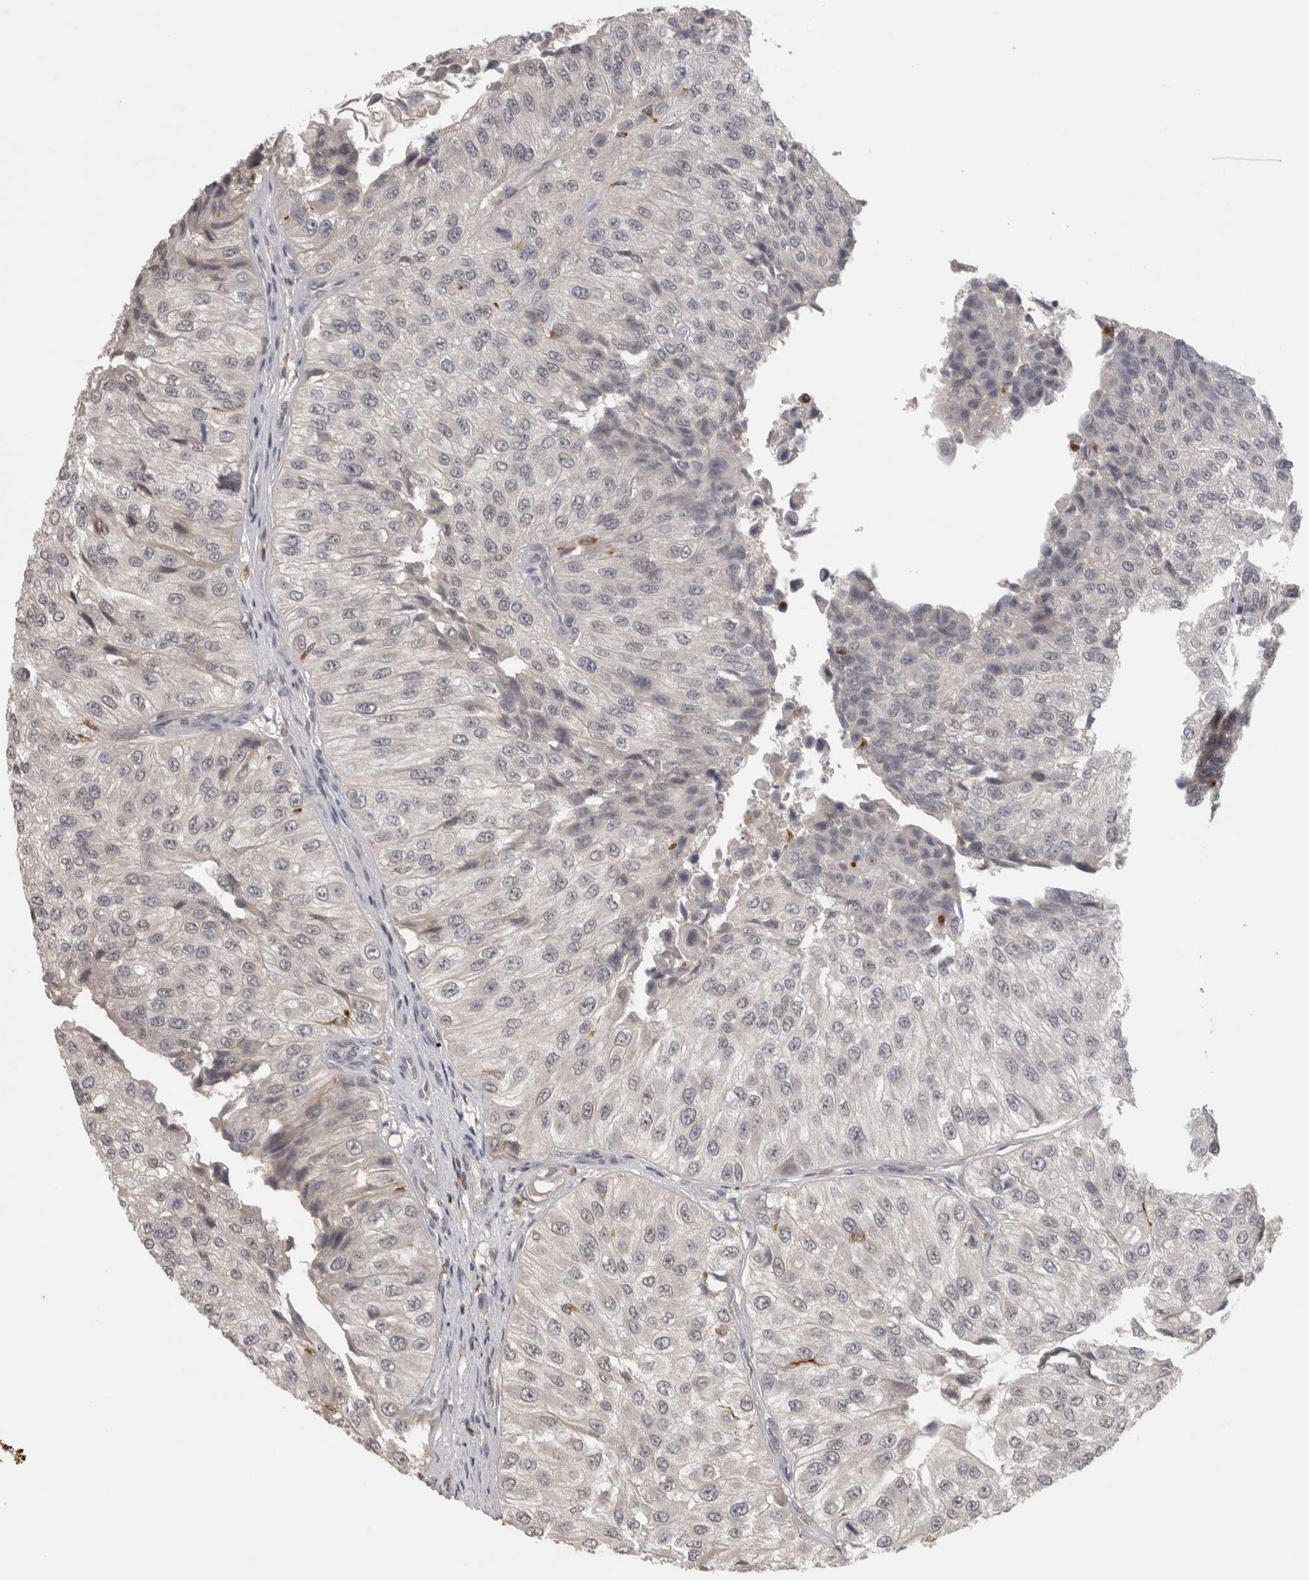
{"staining": {"intensity": "negative", "quantity": "none", "location": "none"}, "tissue": "urothelial cancer", "cell_type": "Tumor cells", "image_type": "cancer", "snomed": [{"axis": "morphology", "description": "Urothelial carcinoma, High grade"}, {"axis": "topography", "description": "Kidney"}, {"axis": "topography", "description": "Urinary bladder"}], "caption": "A high-resolution micrograph shows immunohistochemistry (IHC) staining of urothelial cancer, which demonstrates no significant staining in tumor cells.", "gene": "HAVCR2", "patient": {"sex": "male", "age": 77}}